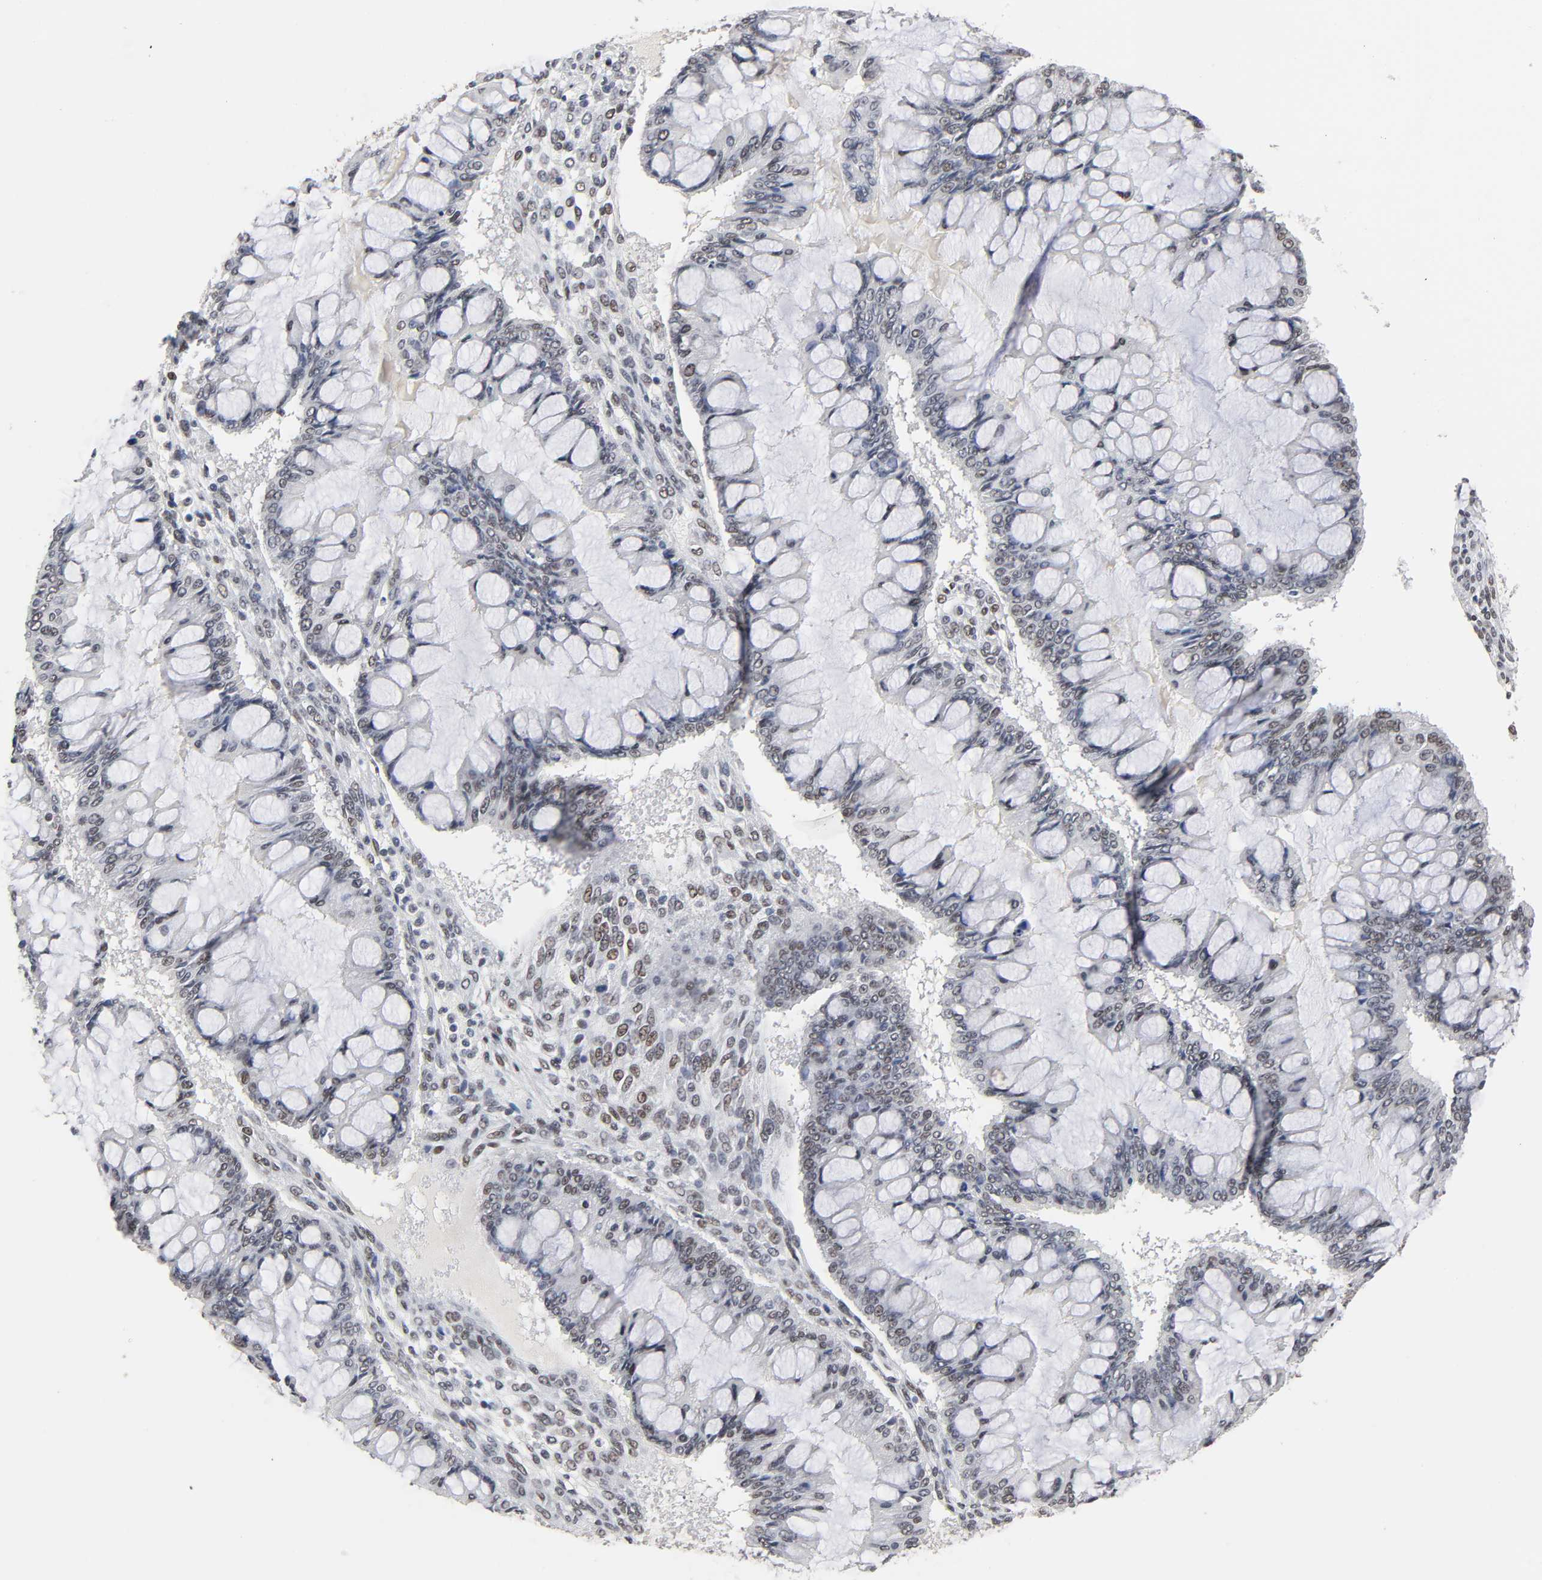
{"staining": {"intensity": "weak", "quantity": "25%-75%", "location": "nuclear"}, "tissue": "ovarian cancer", "cell_type": "Tumor cells", "image_type": "cancer", "snomed": [{"axis": "morphology", "description": "Cystadenocarcinoma, mucinous, NOS"}, {"axis": "topography", "description": "Ovary"}], "caption": "This histopathology image exhibits mucinous cystadenocarcinoma (ovarian) stained with IHC to label a protein in brown. The nuclear of tumor cells show weak positivity for the protein. Nuclei are counter-stained blue.", "gene": "TRIM33", "patient": {"sex": "female", "age": 73}}